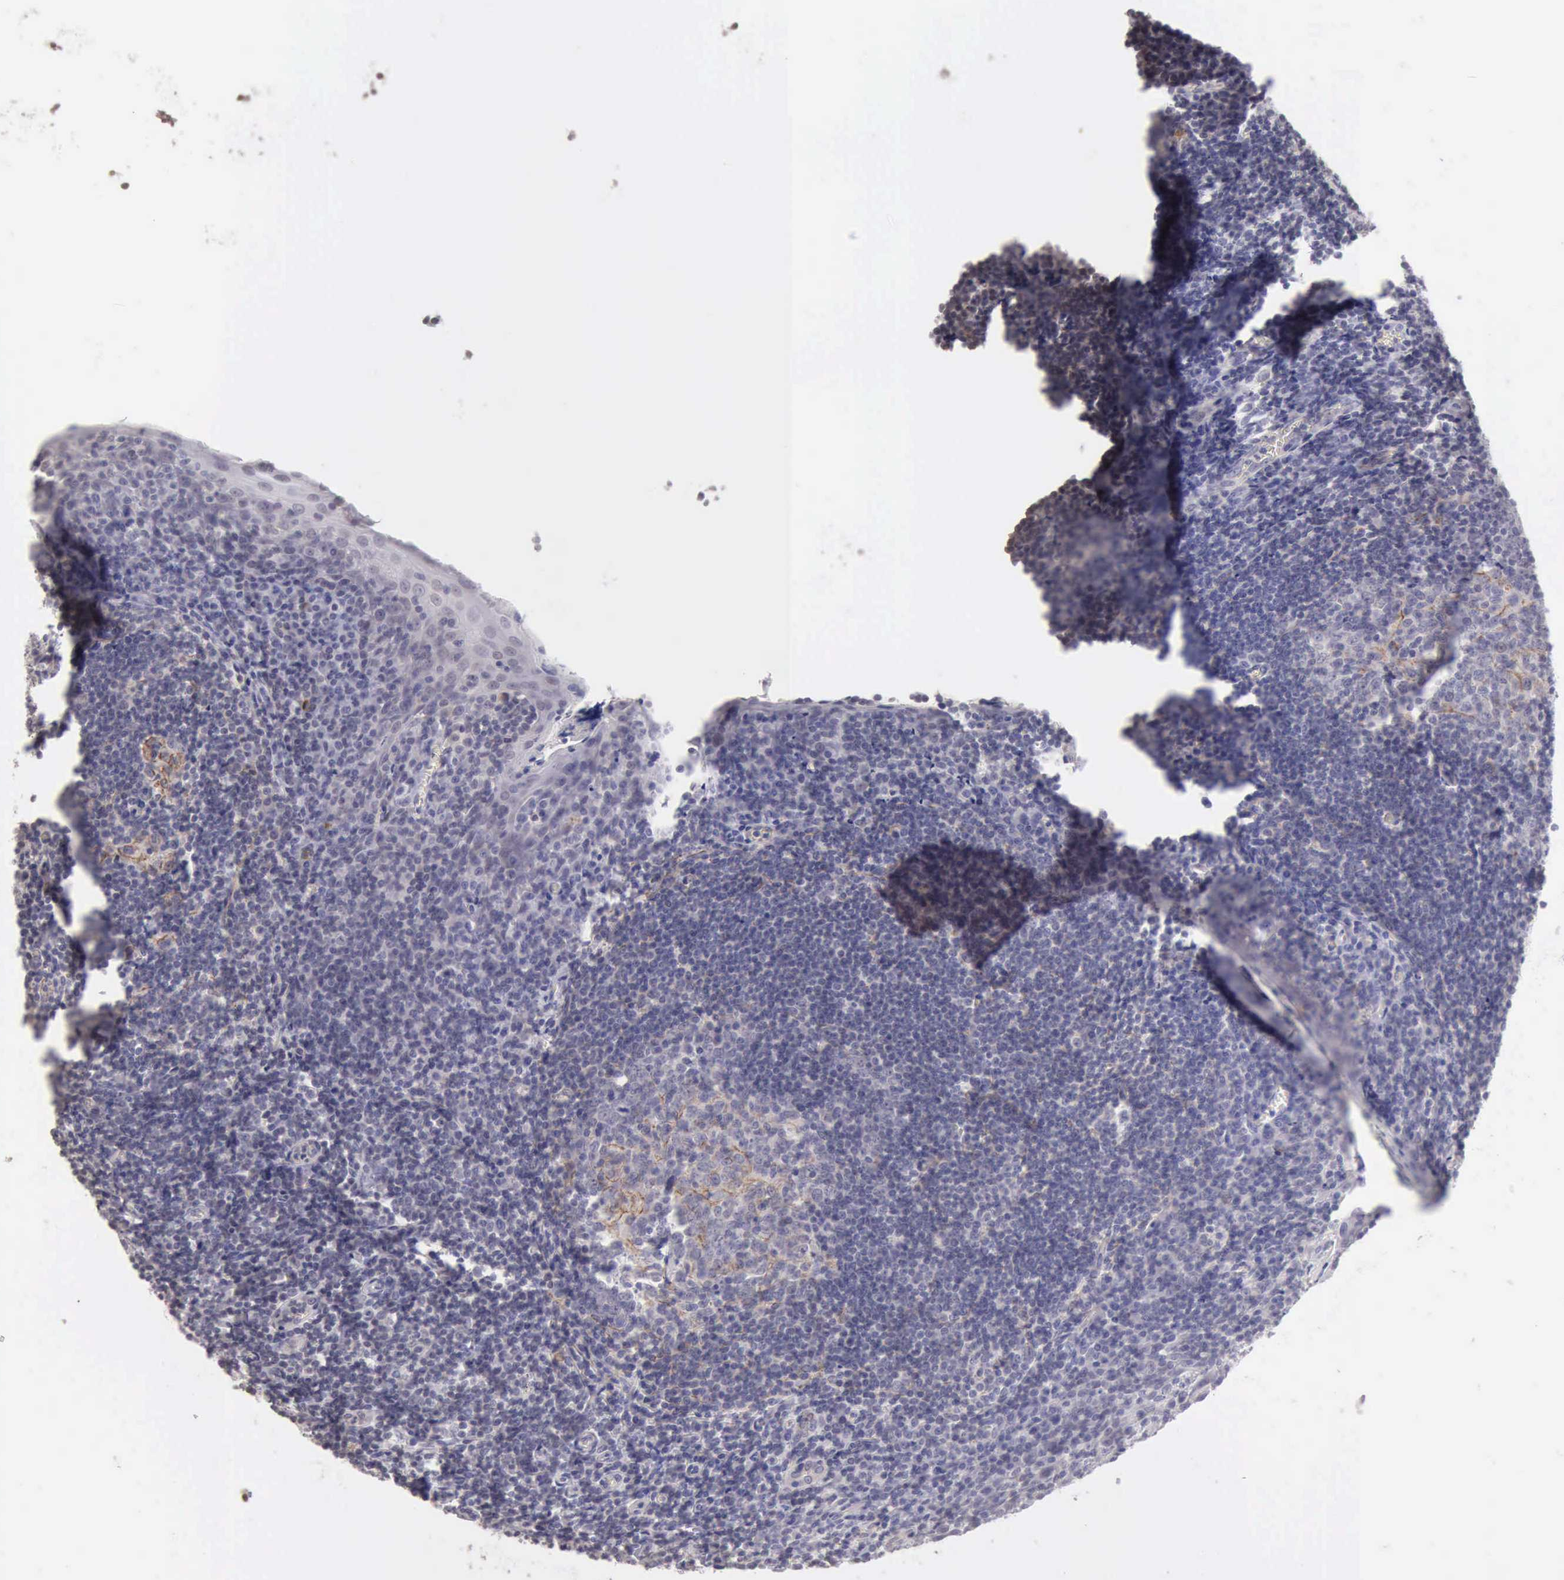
{"staining": {"intensity": "weak", "quantity": "<25%", "location": "cytoplasmic/membranous"}, "tissue": "tonsil", "cell_type": "Germinal center cells", "image_type": "normal", "snomed": [{"axis": "morphology", "description": "Normal tissue, NOS"}, {"axis": "topography", "description": "Tonsil"}], "caption": "There is no significant expression in germinal center cells of tonsil. (Stains: DAB immunohistochemistry (IHC) with hematoxylin counter stain, Microscopy: brightfield microscopy at high magnification).", "gene": "KCND1", "patient": {"sex": "male", "age": 20}}